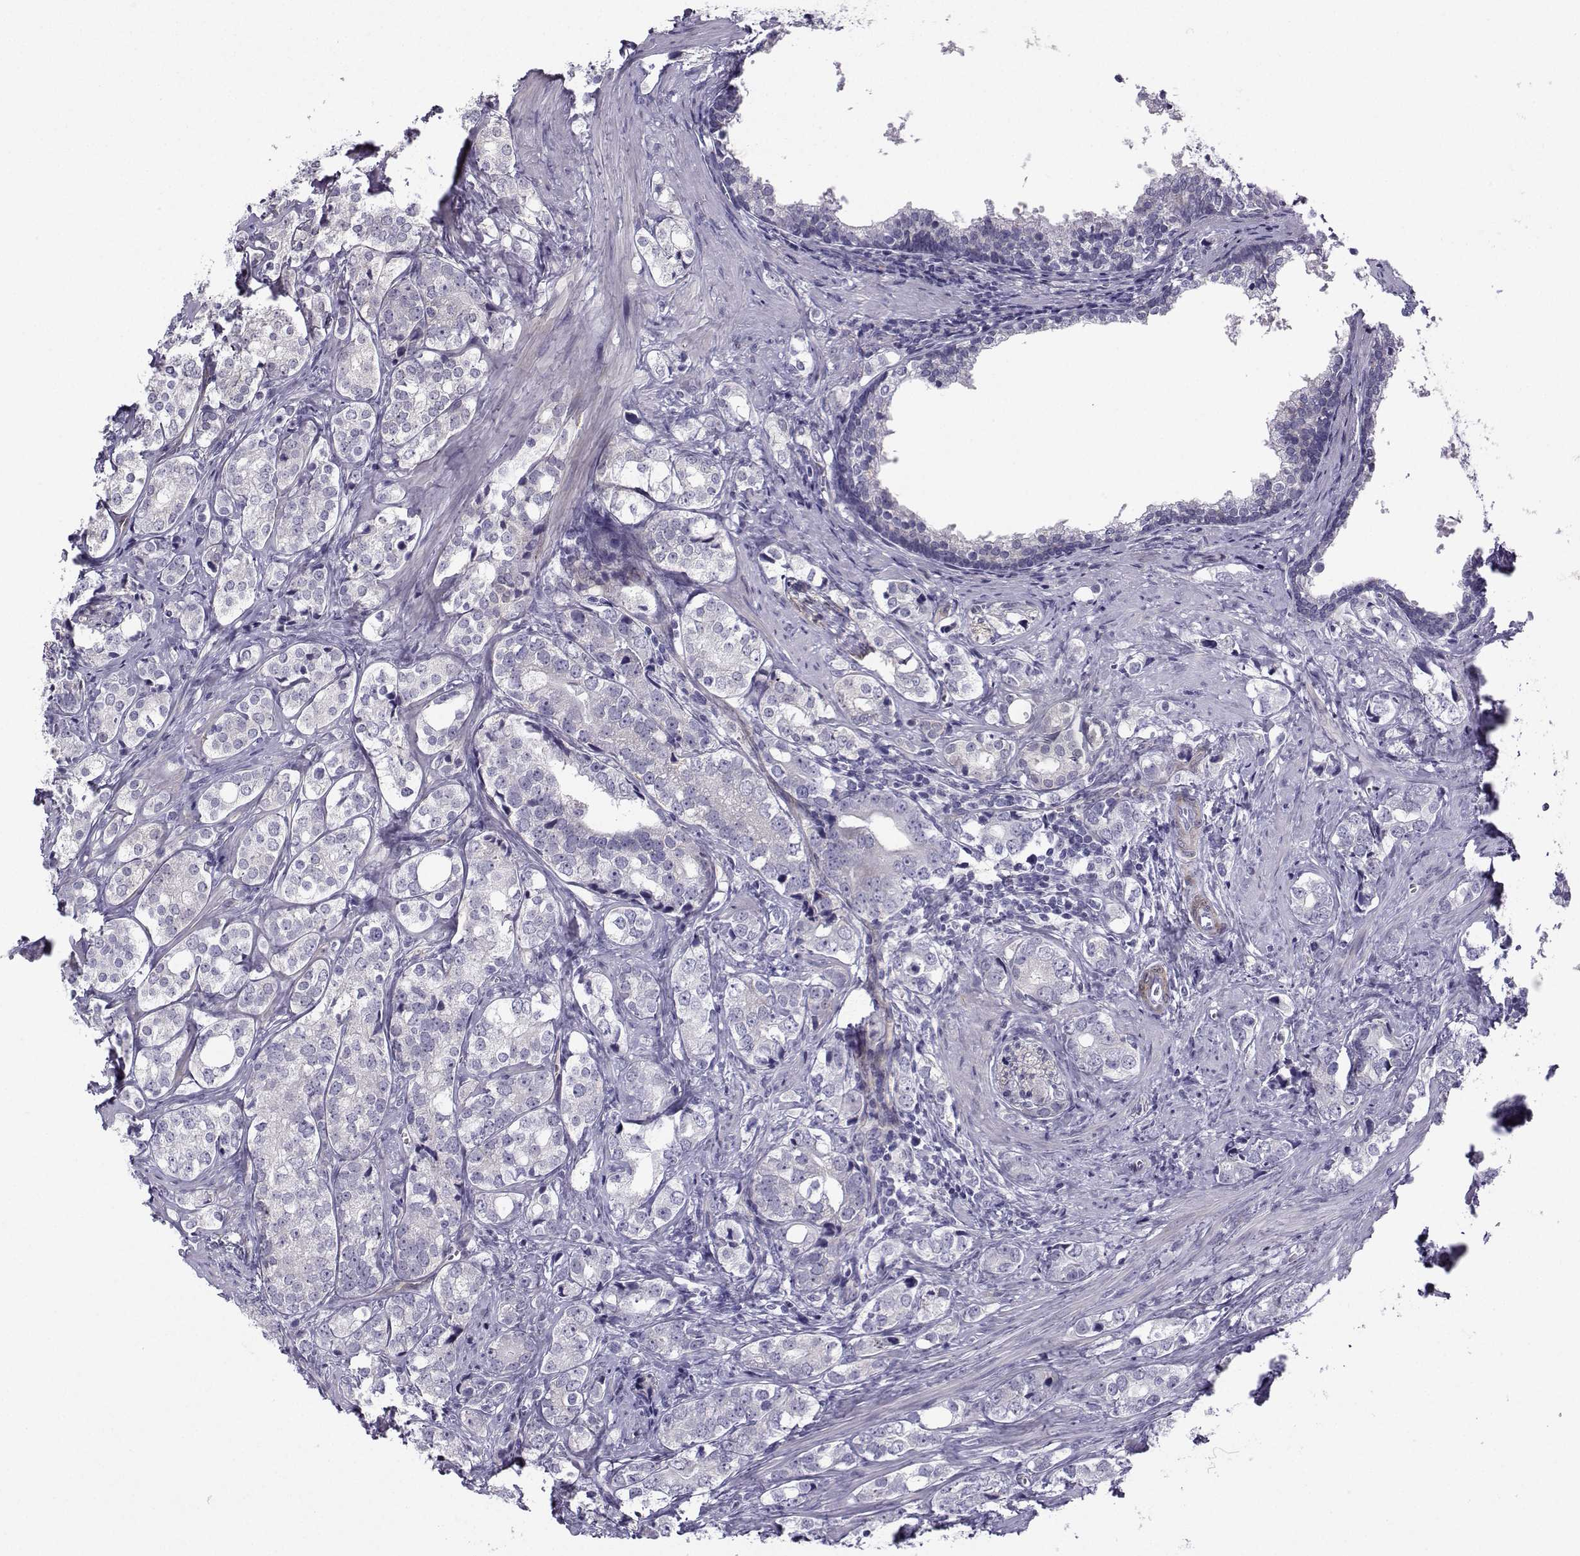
{"staining": {"intensity": "negative", "quantity": "none", "location": "none"}, "tissue": "prostate cancer", "cell_type": "Tumor cells", "image_type": "cancer", "snomed": [{"axis": "morphology", "description": "Adenocarcinoma, NOS"}, {"axis": "topography", "description": "Prostate and seminal vesicle, NOS"}], "caption": "This is an immunohistochemistry photomicrograph of prostate cancer (adenocarcinoma). There is no expression in tumor cells.", "gene": "NQO1", "patient": {"sex": "male", "age": 63}}